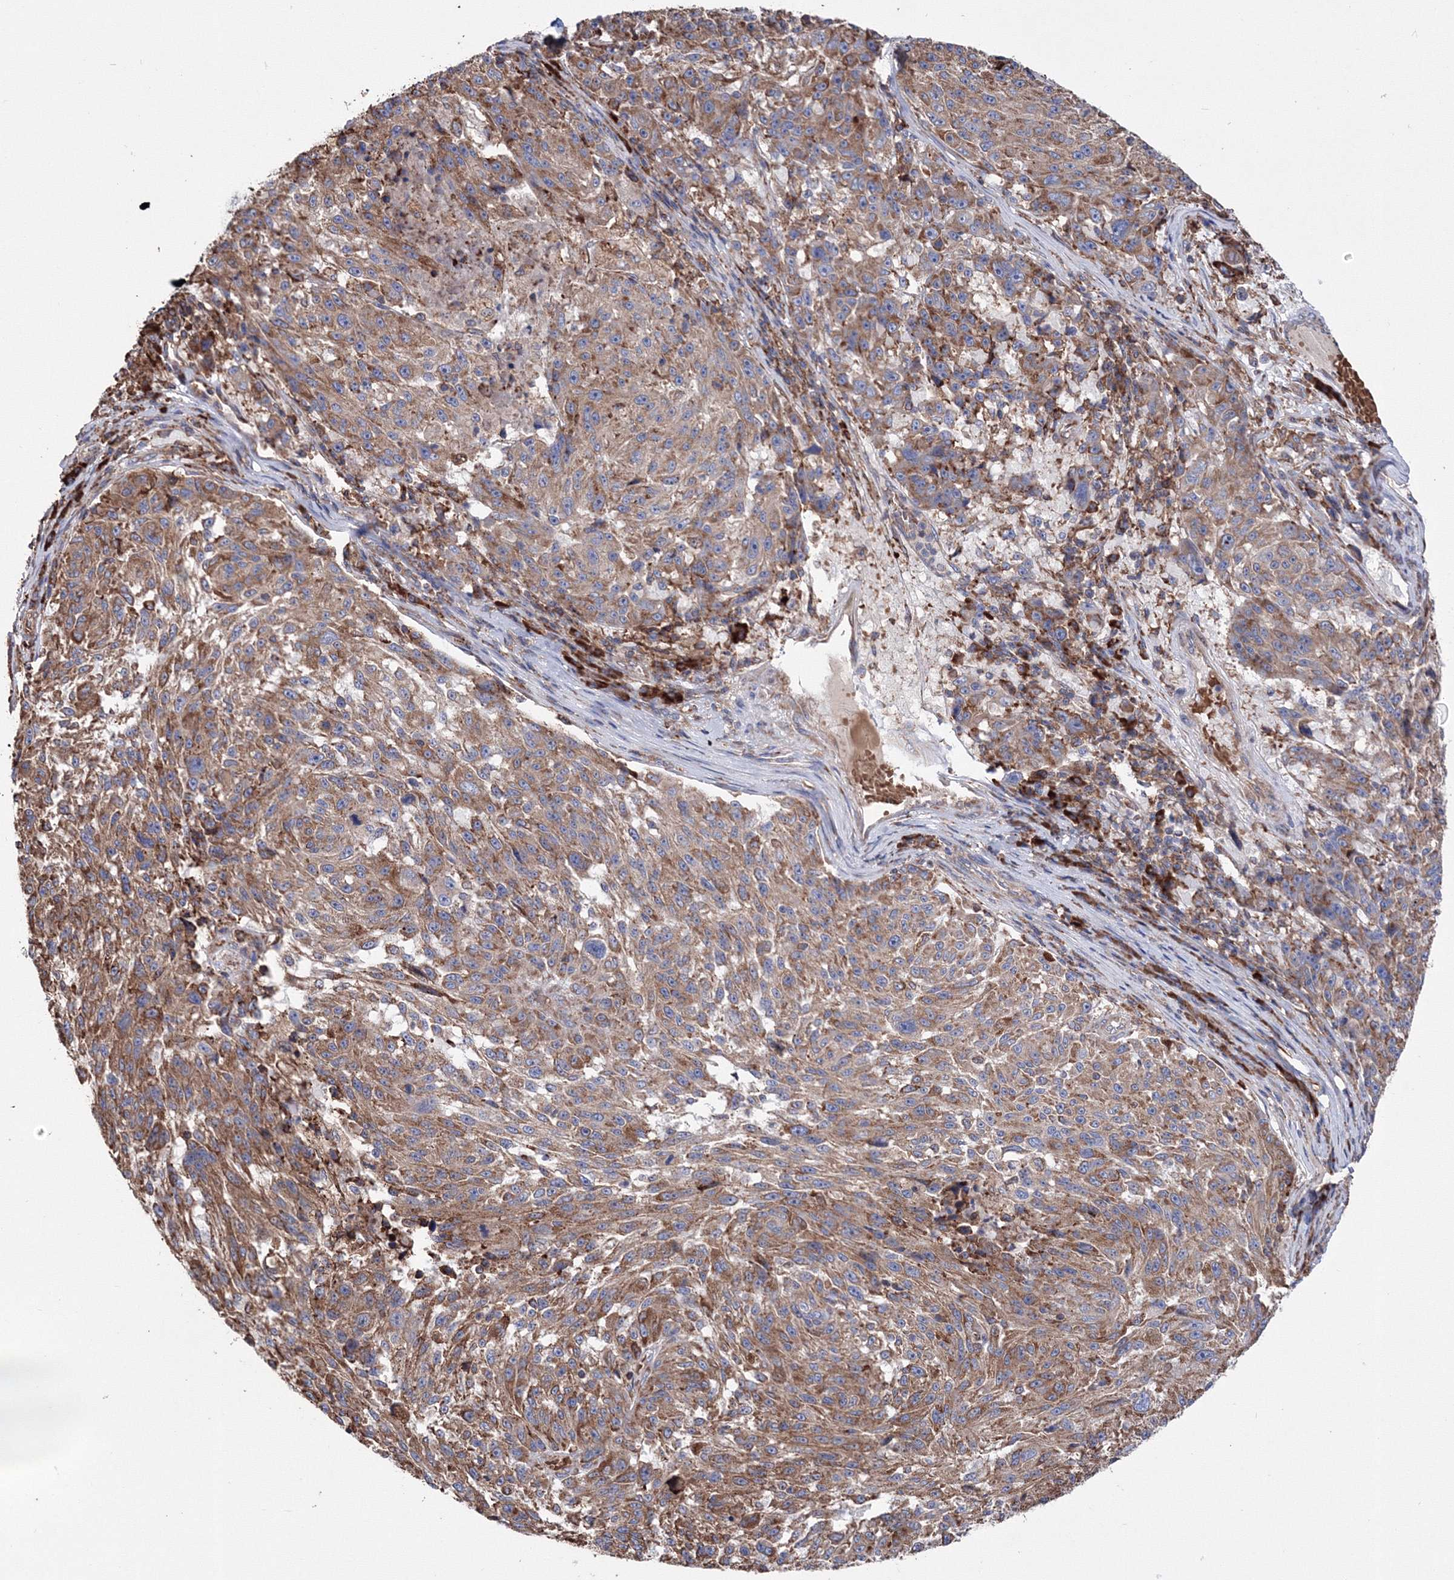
{"staining": {"intensity": "moderate", "quantity": ">75%", "location": "cytoplasmic/membranous"}, "tissue": "melanoma", "cell_type": "Tumor cells", "image_type": "cancer", "snomed": [{"axis": "morphology", "description": "Malignant melanoma, NOS"}, {"axis": "topography", "description": "Skin"}], "caption": "Approximately >75% of tumor cells in human malignant melanoma show moderate cytoplasmic/membranous protein expression as visualized by brown immunohistochemical staining.", "gene": "VPS8", "patient": {"sex": "male", "age": 53}}